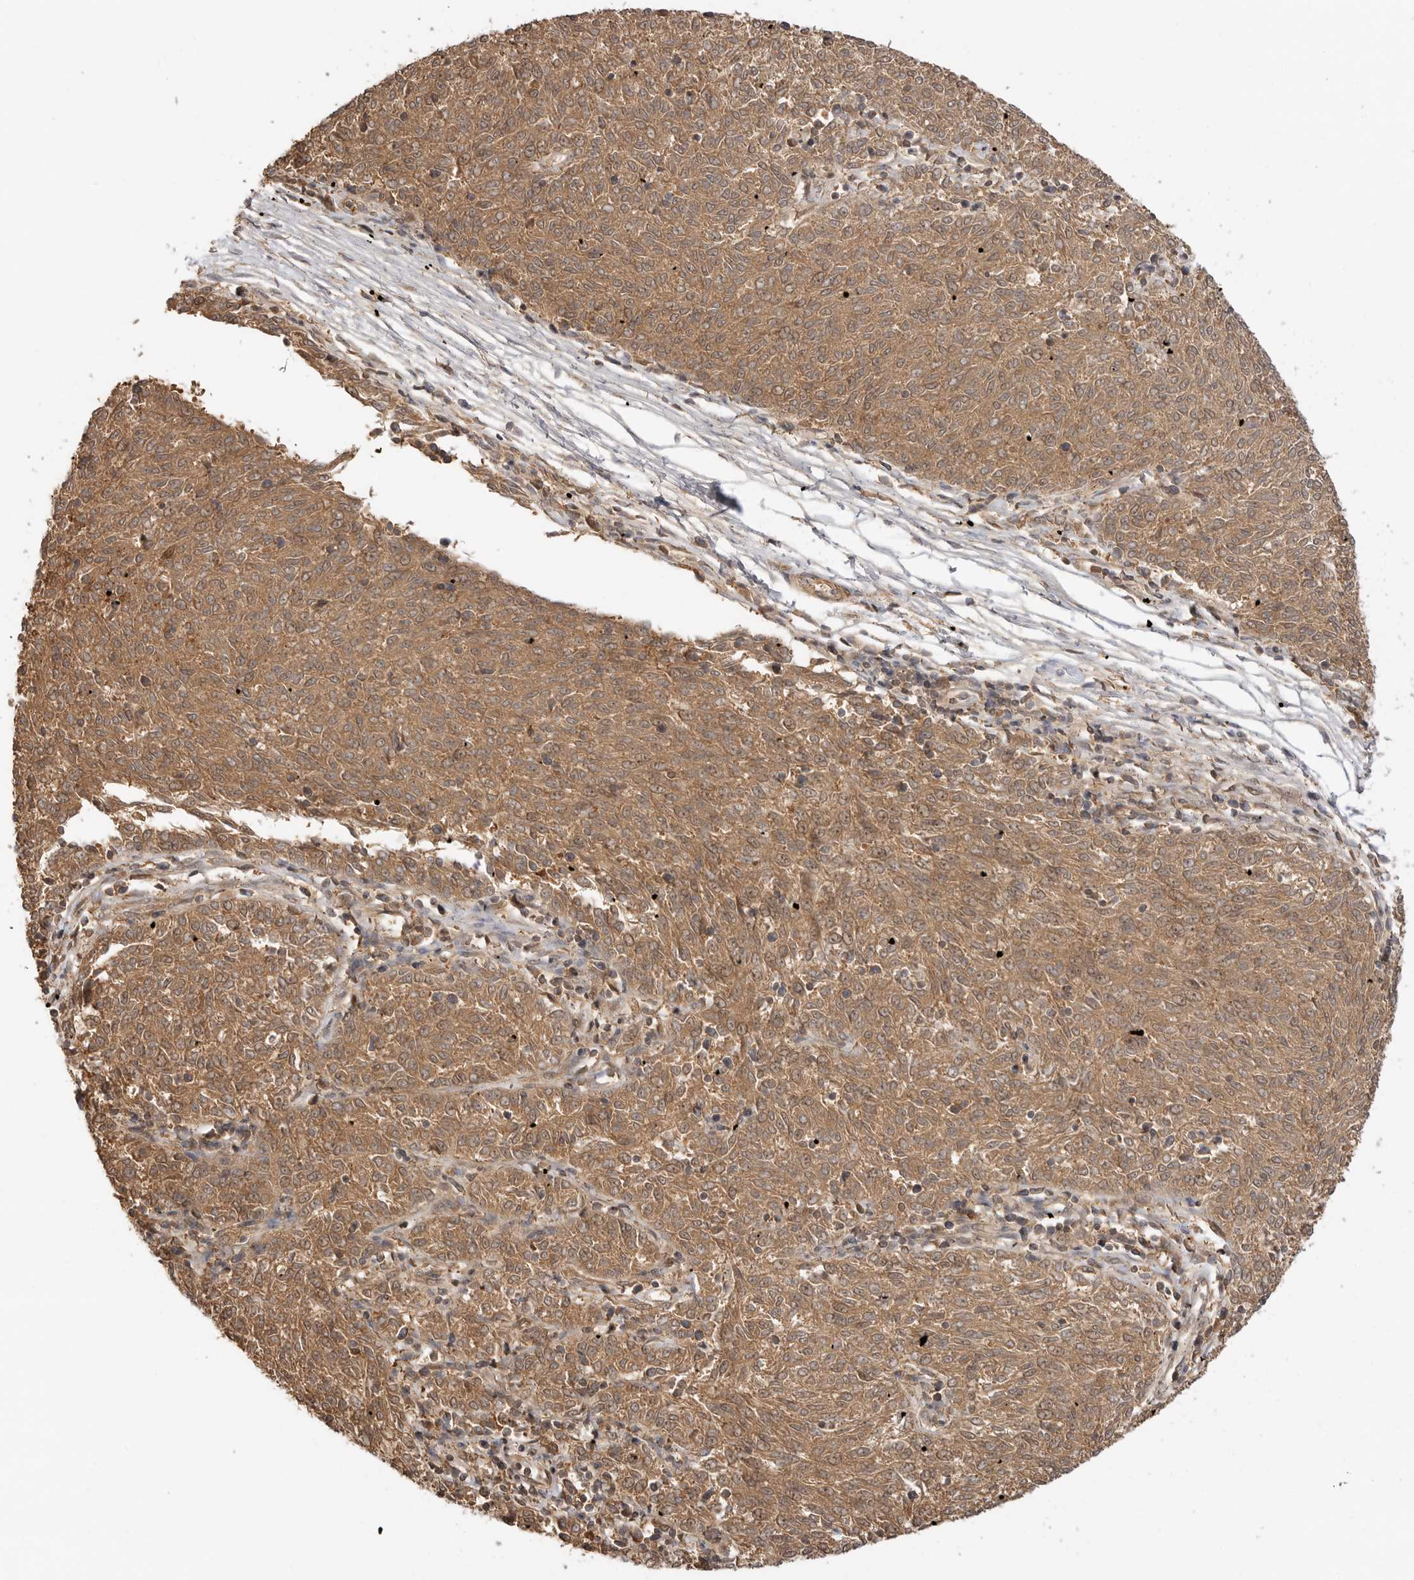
{"staining": {"intensity": "moderate", "quantity": ">75%", "location": "cytoplasmic/membranous"}, "tissue": "melanoma", "cell_type": "Tumor cells", "image_type": "cancer", "snomed": [{"axis": "morphology", "description": "Malignant melanoma, NOS"}, {"axis": "topography", "description": "Skin"}], "caption": "This micrograph demonstrates IHC staining of human melanoma, with medium moderate cytoplasmic/membranous positivity in about >75% of tumor cells.", "gene": "CLDN12", "patient": {"sex": "female", "age": 72}}